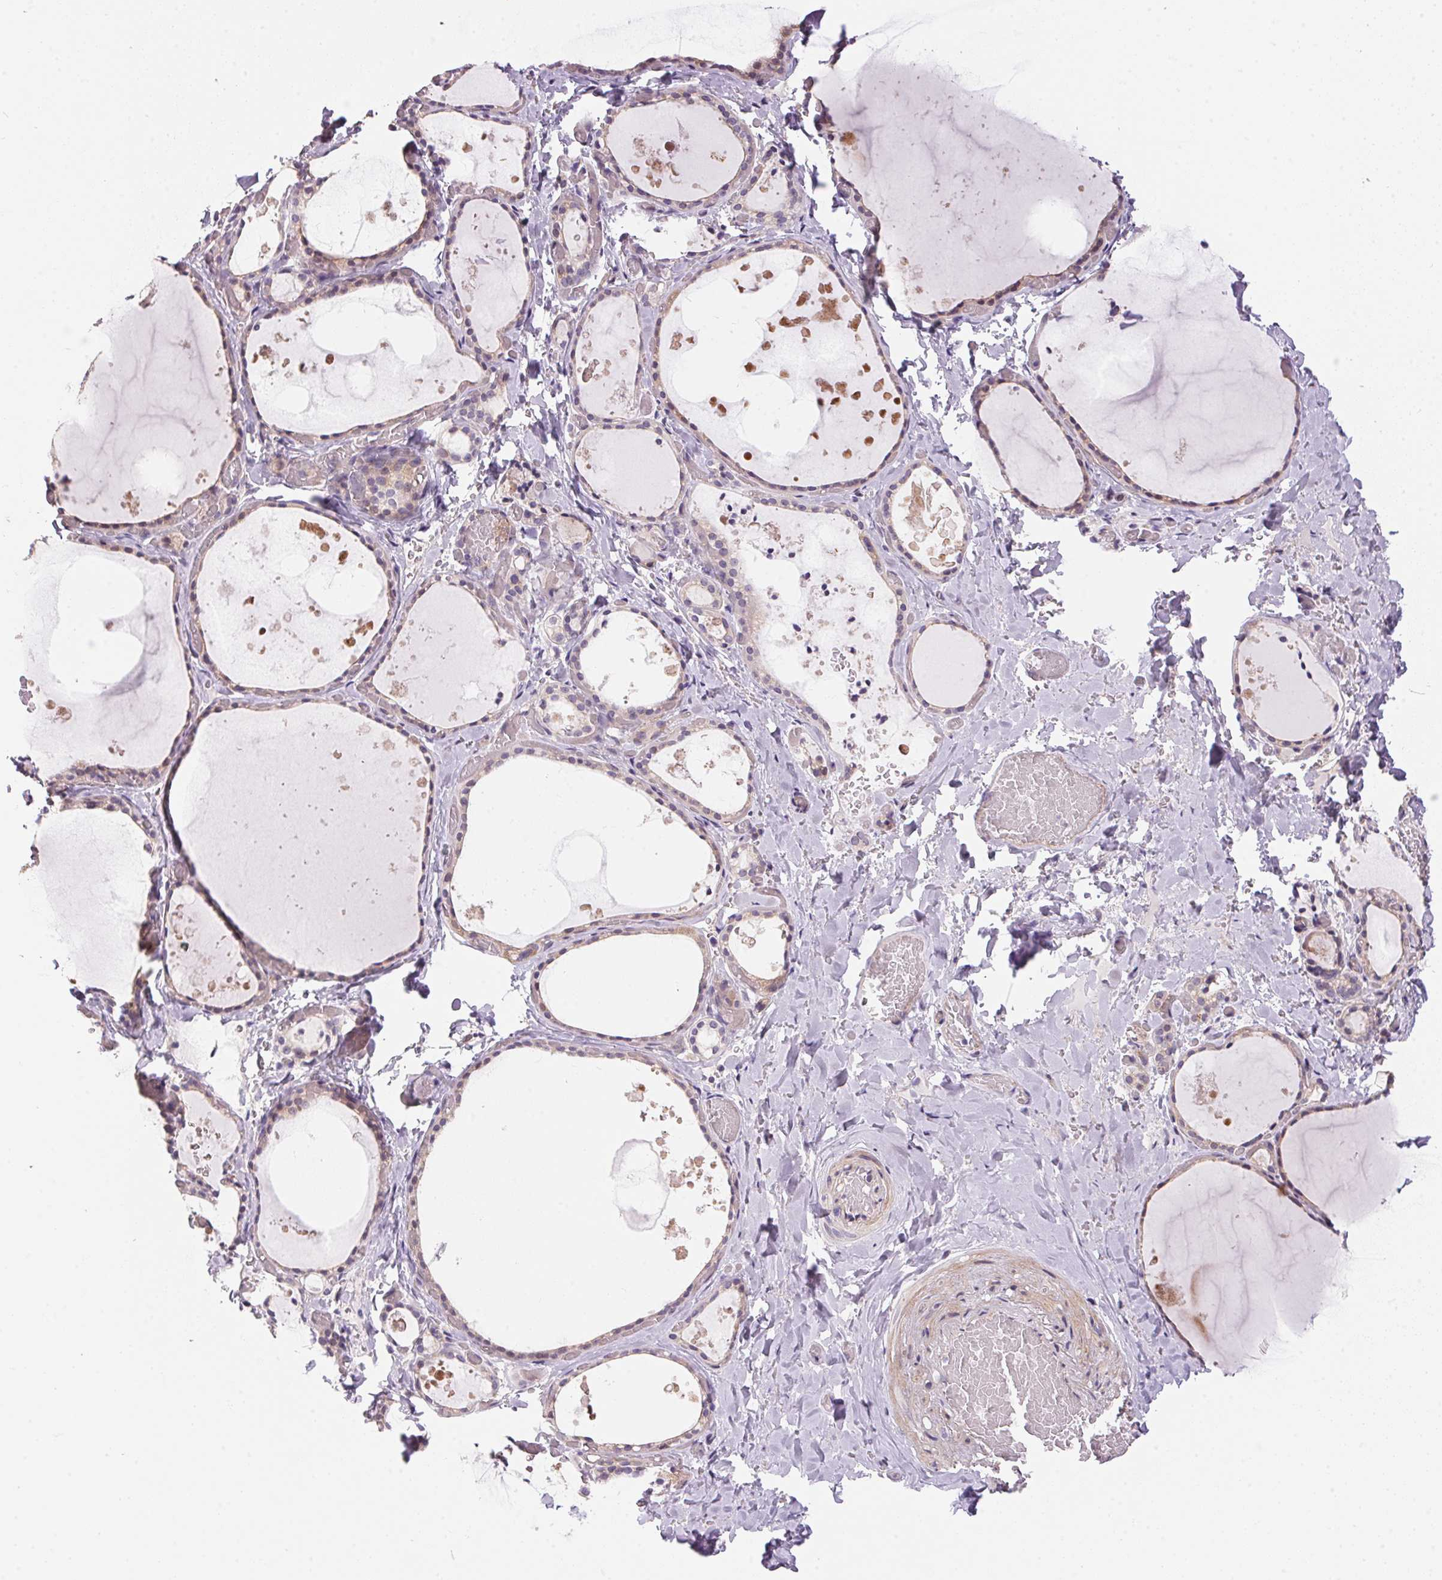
{"staining": {"intensity": "weak", "quantity": "<25%", "location": "cytoplasmic/membranous"}, "tissue": "thyroid gland", "cell_type": "Glandular cells", "image_type": "normal", "snomed": [{"axis": "morphology", "description": "Normal tissue, NOS"}, {"axis": "topography", "description": "Thyroid gland"}], "caption": "A high-resolution image shows IHC staining of normal thyroid gland, which shows no significant expression in glandular cells.", "gene": "UNC13B", "patient": {"sex": "female", "age": 56}}